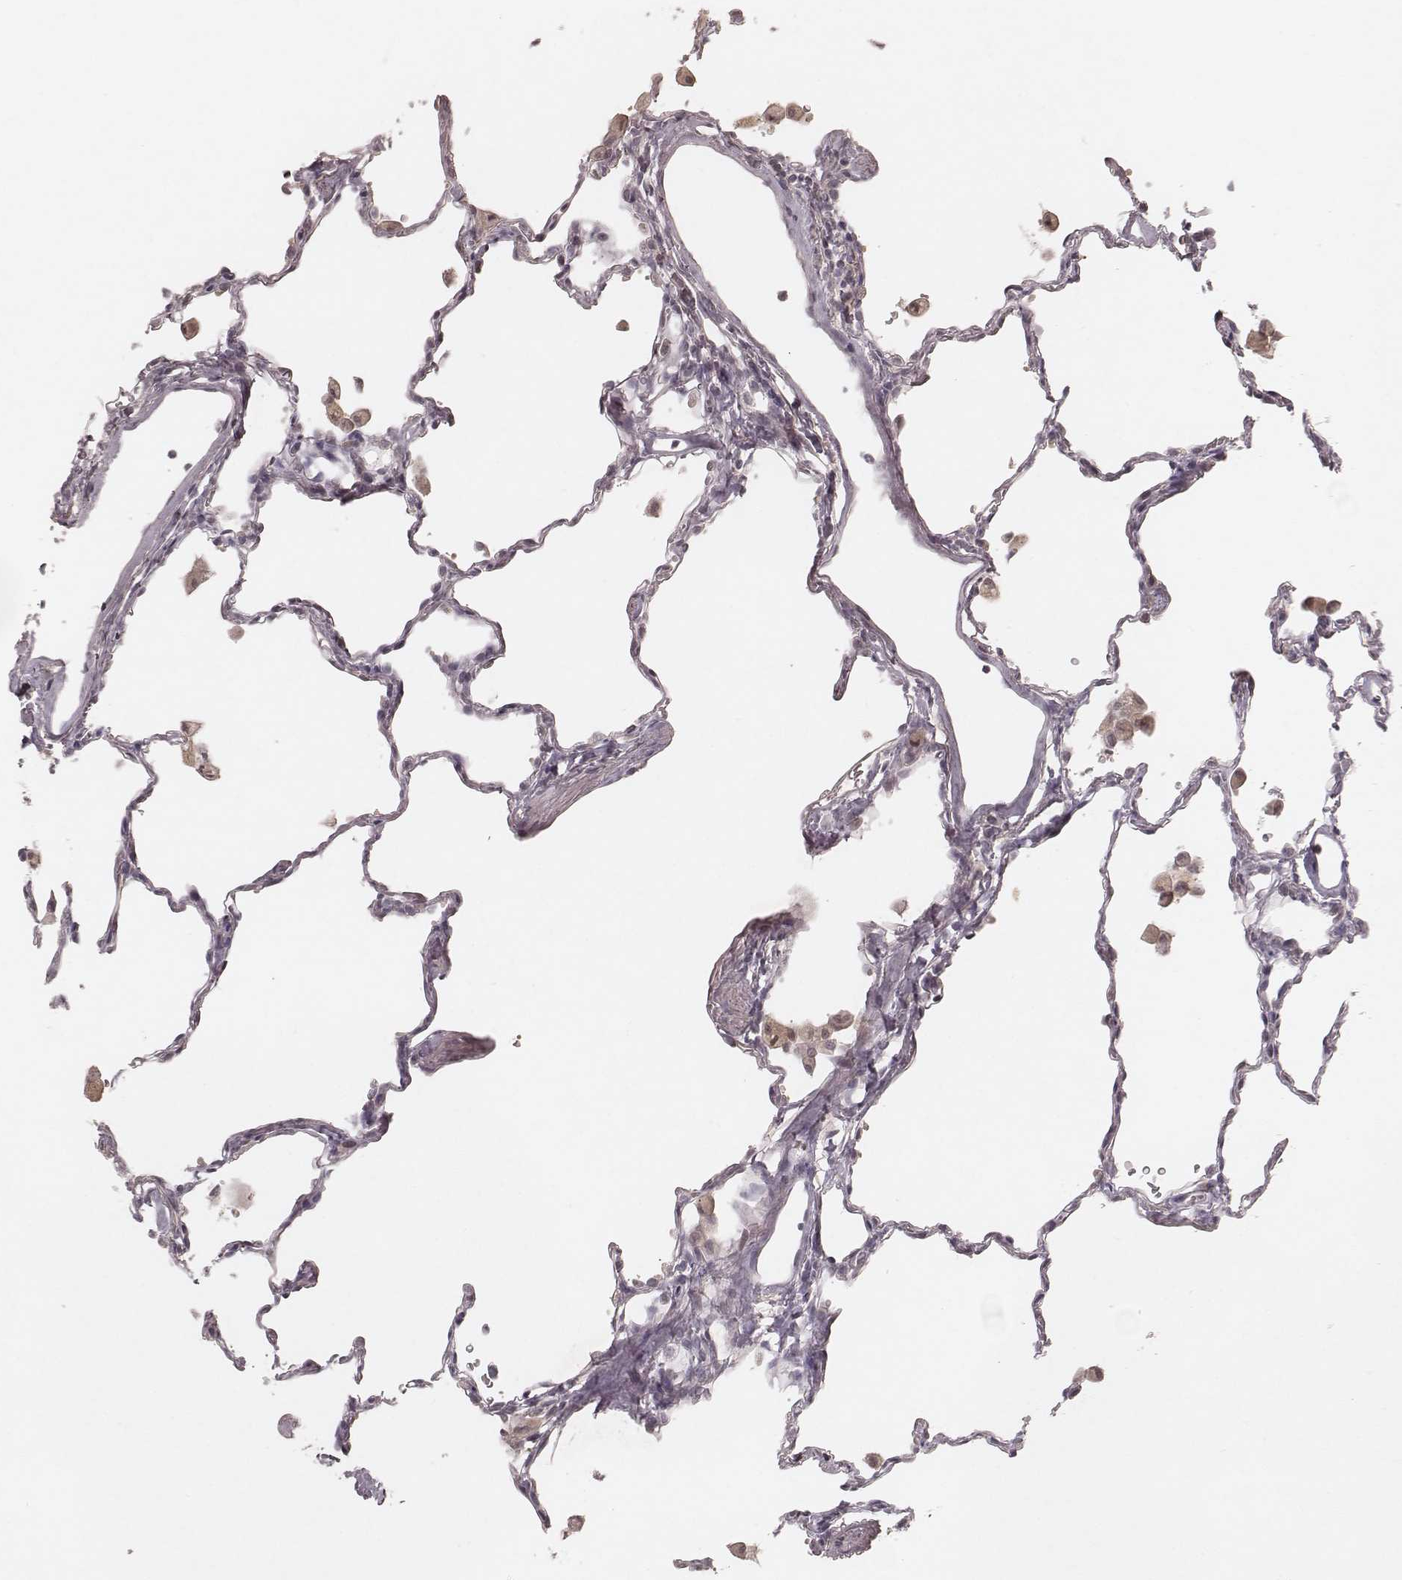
{"staining": {"intensity": "negative", "quantity": "none", "location": "none"}, "tissue": "lung", "cell_type": "Alveolar cells", "image_type": "normal", "snomed": [{"axis": "morphology", "description": "Normal tissue, NOS"}, {"axis": "topography", "description": "Lung"}], "caption": "IHC photomicrograph of benign lung stained for a protein (brown), which shows no expression in alveolar cells. (Stains: DAB (3,3'-diaminobenzidine) immunohistochemistry with hematoxylin counter stain, Microscopy: brightfield microscopy at high magnification).", "gene": "FAM13B", "patient": {"sex": "female", "age": 47}}